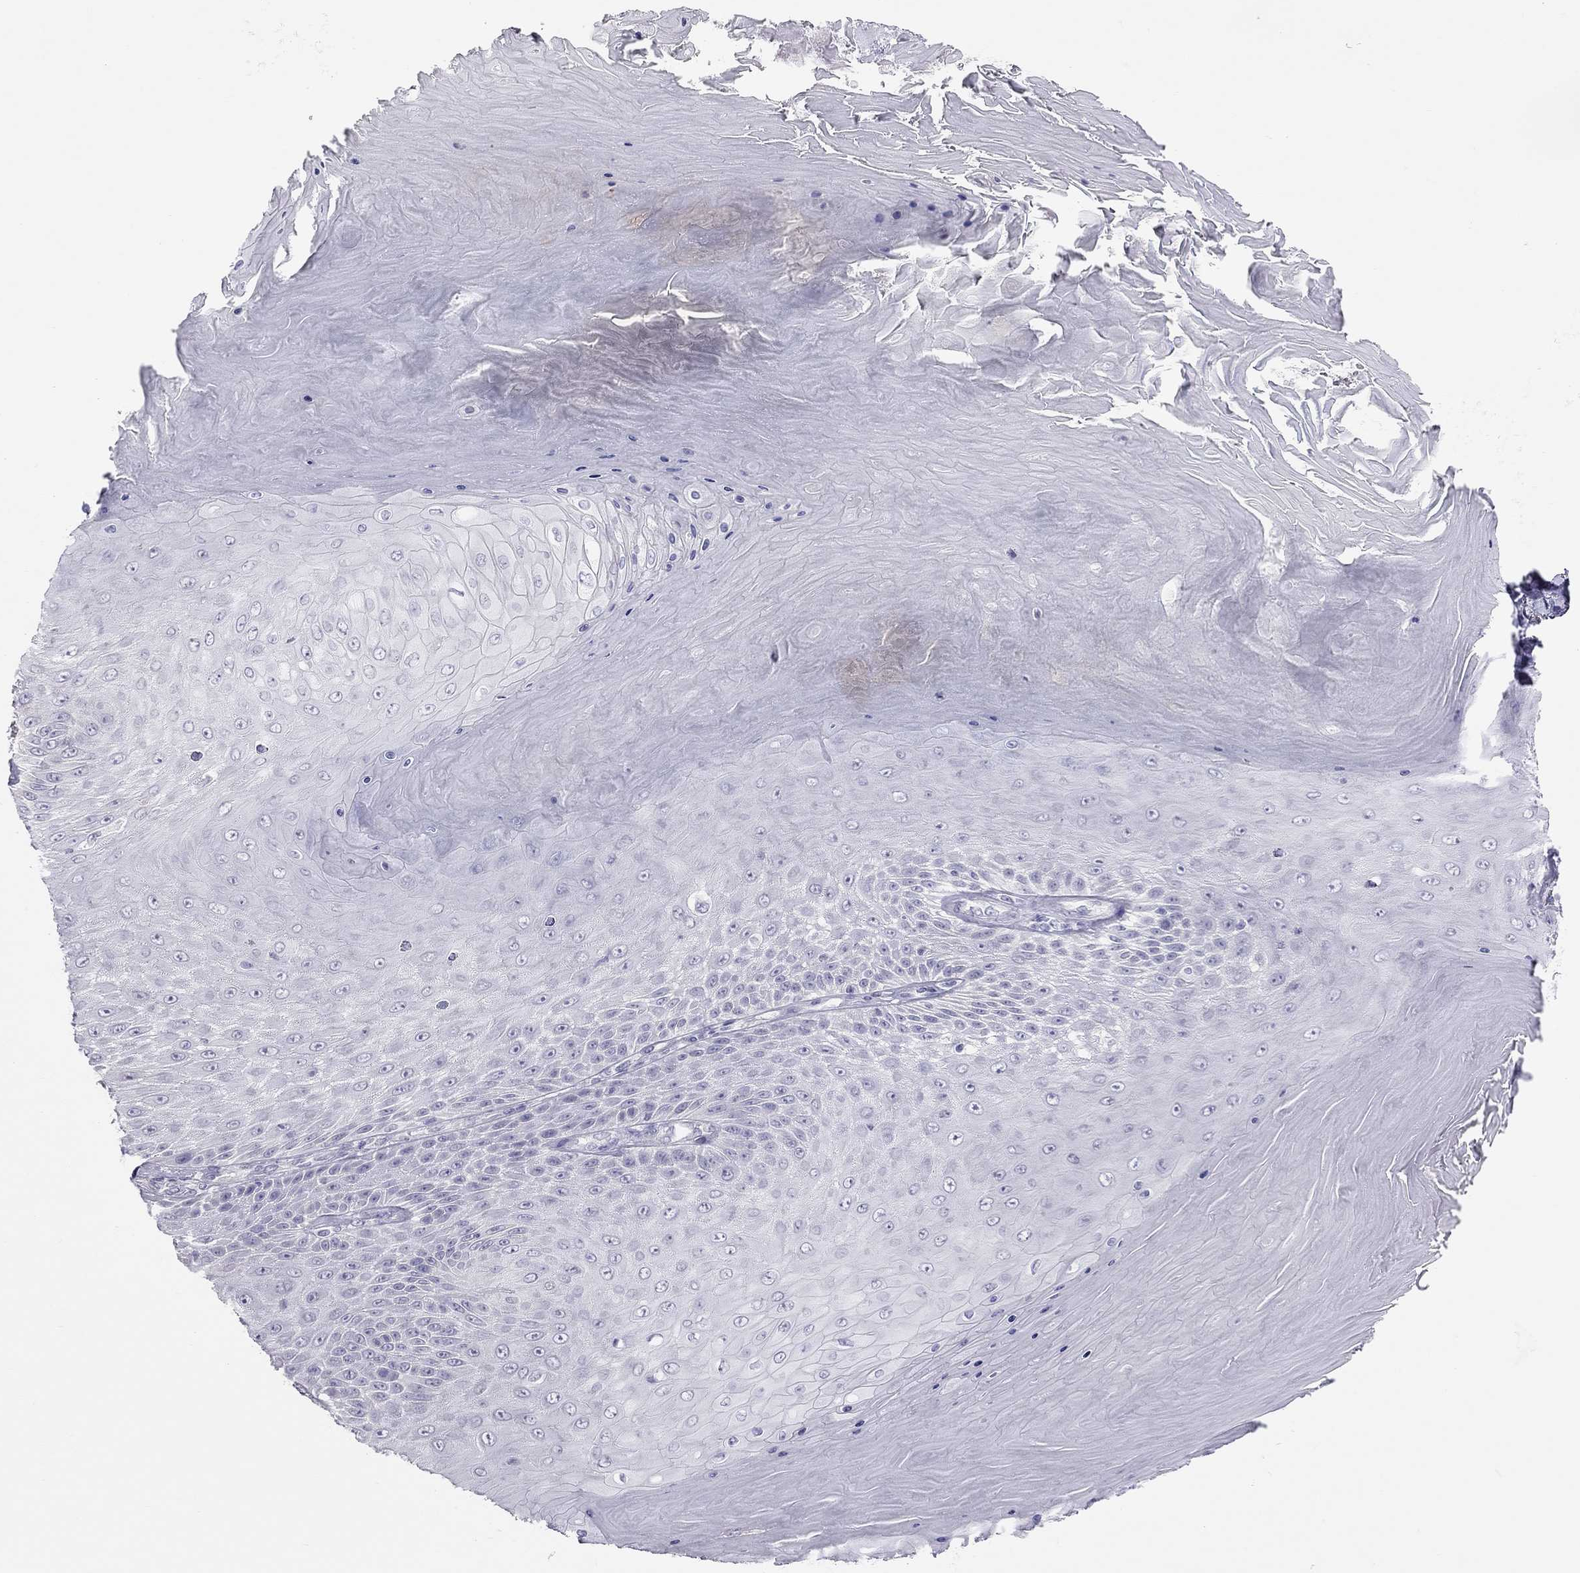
{"staining": {"intensity": "negative", "quantity": "none", "location": "none"}, "tissue": "skin cancer", "cell_type": "Tumor cells", "image_type": "cancer", "snomed": [{"axis": "morphology", "description": "Squamous cell carcinoma, NOS"}, {"axis": "topography", "description": "Skin"}], "caption": "Tumor cells show no significant positivity in skin cancer.", "gene": "SPATA12", "patient": {"sex": "male", "age": 62}}